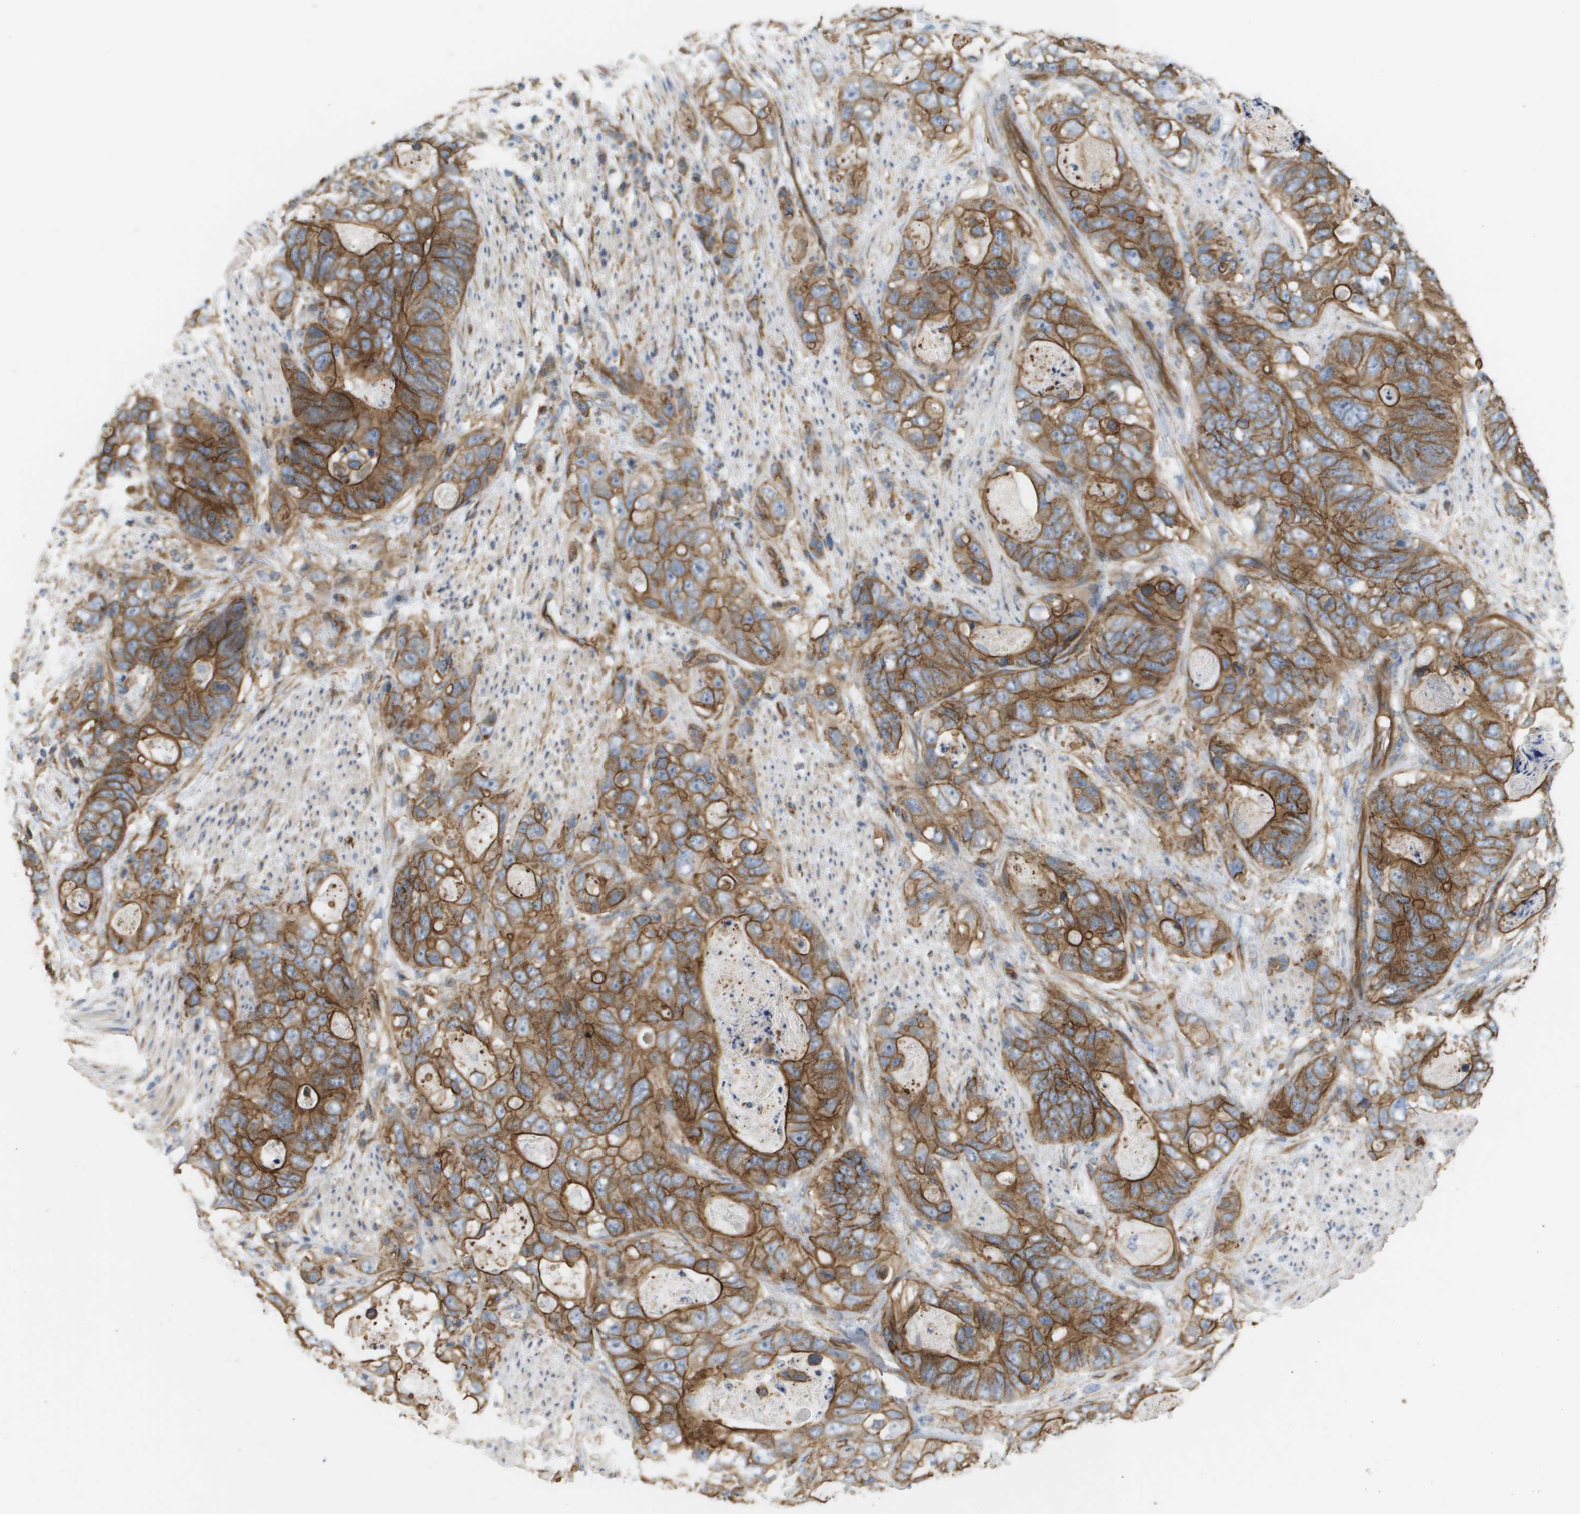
{"staining": {"intensity": "strong", "quantity": ">75%", "location": "cytoplasmic/membranous"}, "tissue": "stomach cancer", "cell_type": "Tumor cells", "image_type": "cancer", "snomed": [{"axis": "morphology", "description": "Adenocarcinoma, NOS"}, {"axis": "topography", "description": "Stomach"}], "caption": "This micrograph exhibits stomach cancer stained with IHC to label a protein in brown. The cytoplasmic/membranous of tumor cells show strong positivity for the protein. Nuclei are counter-stained blue.", "gene": "SGMS2", "patient": {"sex": "female", "age": 89}}